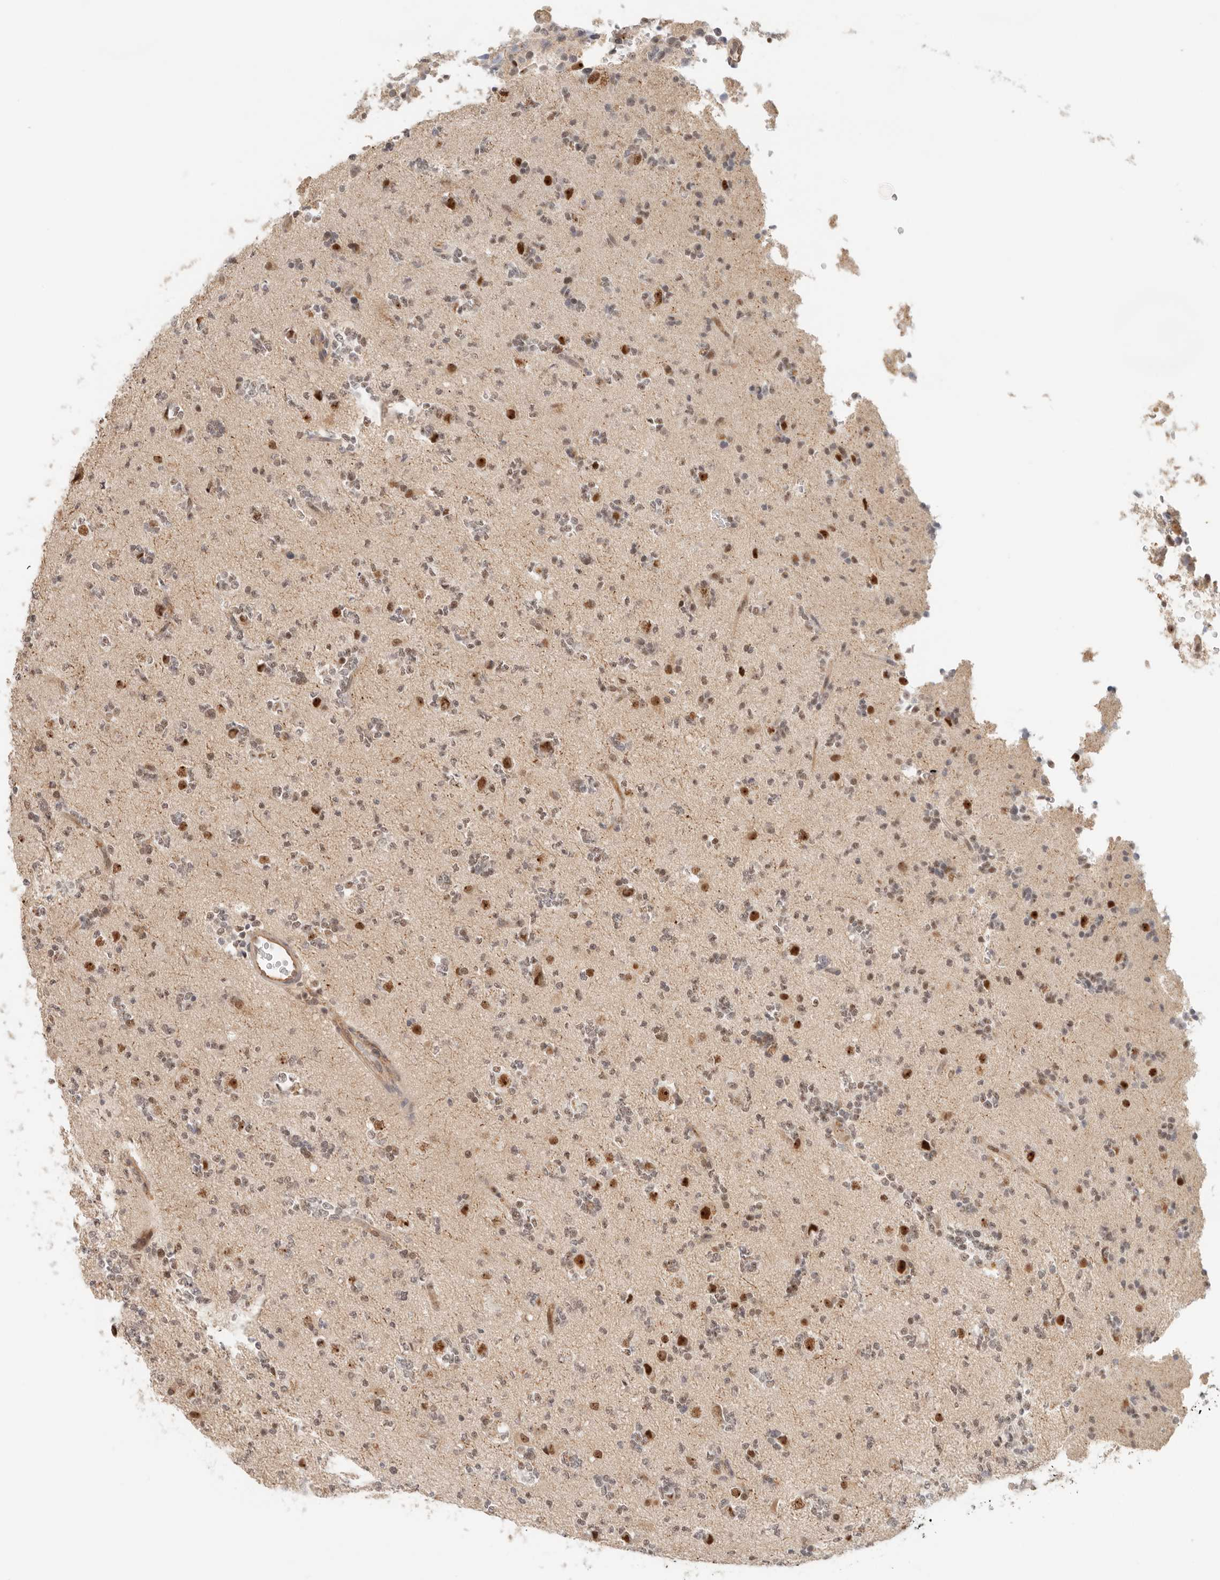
{"staining": {"intensity": "weak", "quantity": ">75%", "location": "nuclear"}, "tissue": "glioma", "cell_type": "Tumor cells", "image_type": "cancer", "snomed": [{"axis": "morphology", "description": "Glioma, malignant, High grade"}, {"axis": "topography", "description": "Brain"}], "caption": "Immunohistochemical staining of malignant high-grade glioma demonstrates weak nuclear protein expression in approximately >75% of tumor cells.", "gene": "HEXD", "patient": {"sex": "female", "age": 62}}